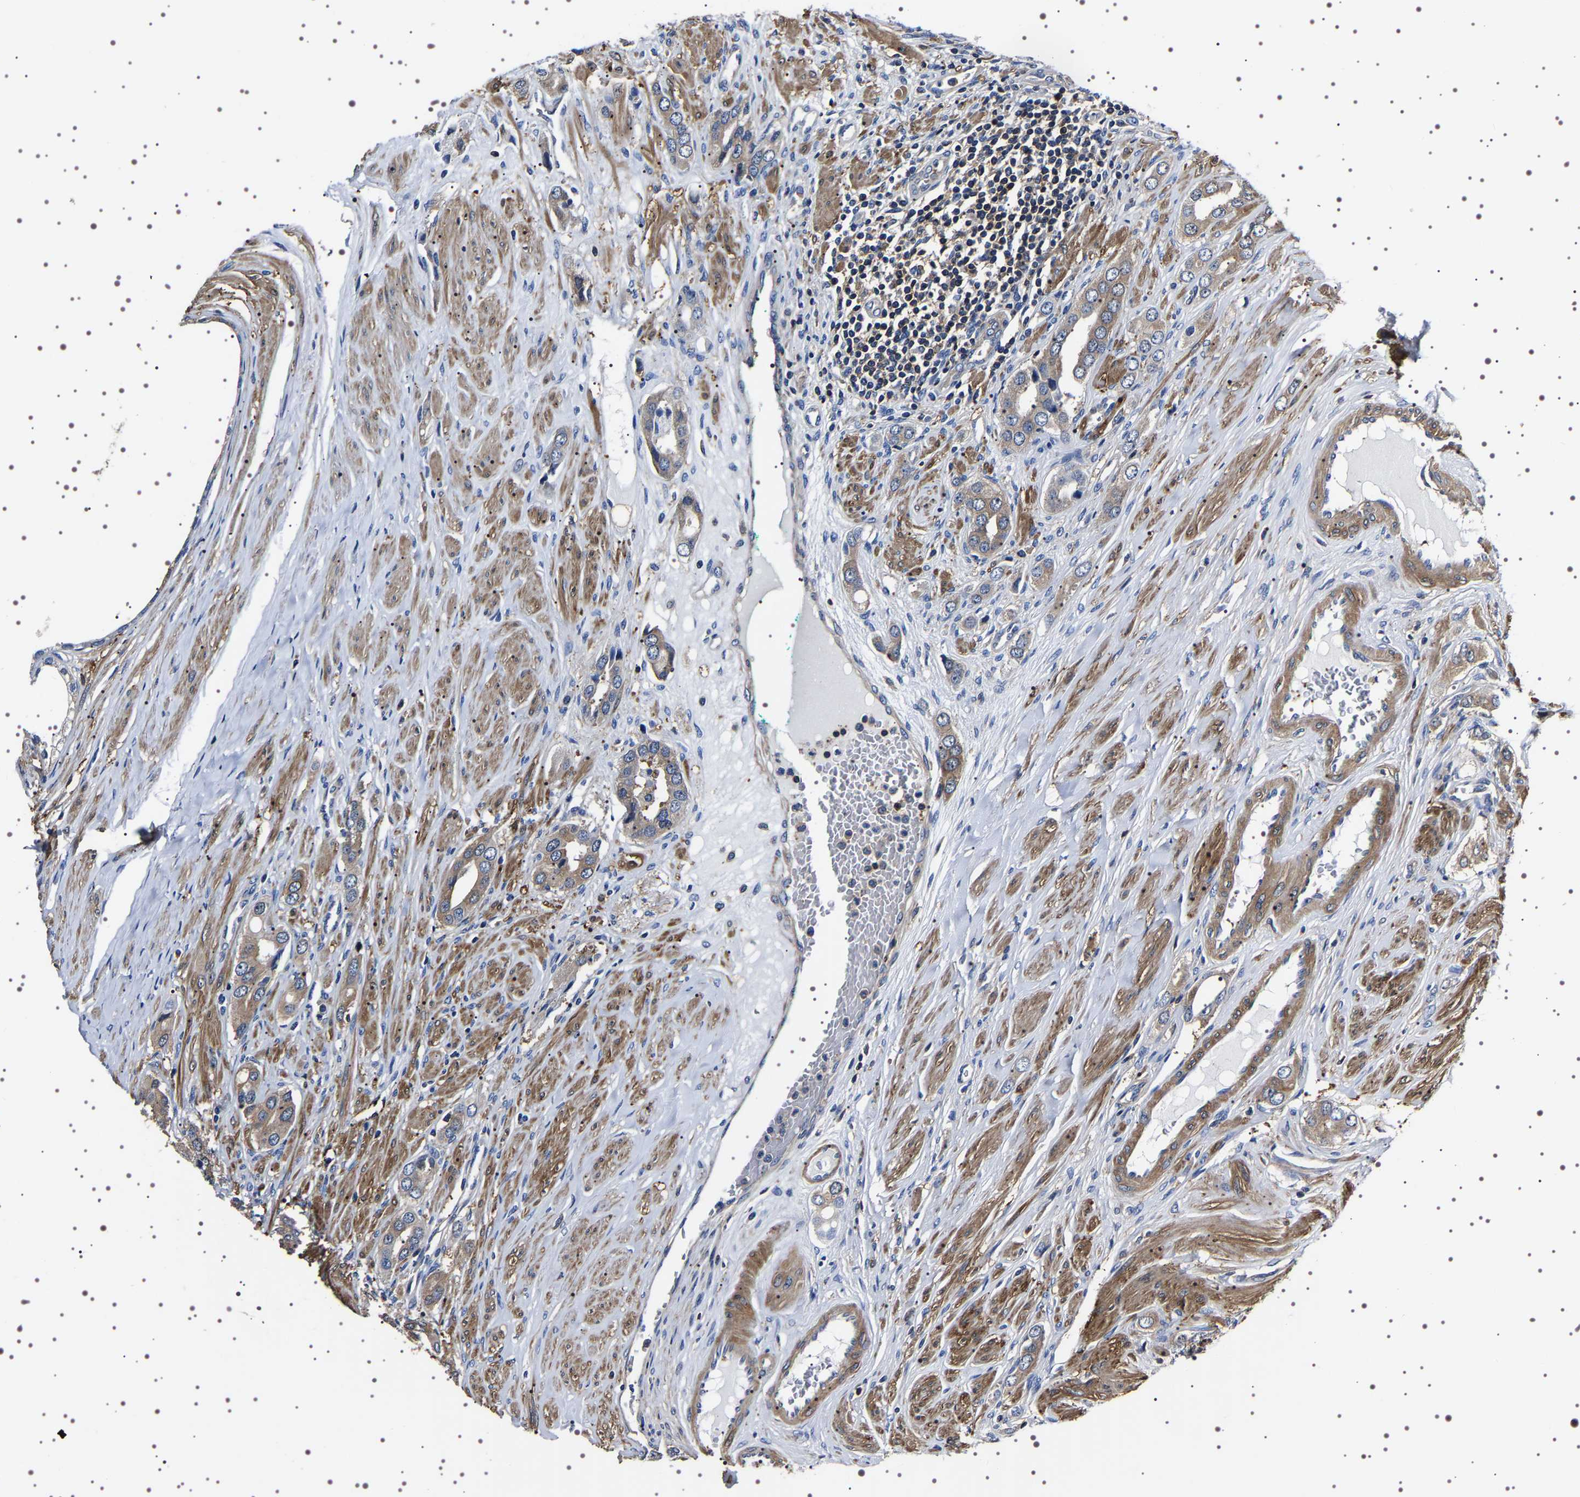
{"staining": {"intensity": "weak", "quantity": ">75%", "location": "cytoplasmic/membranous"}, "tissue": "prostate cancer", "cell_type": "Tumor cells", "image_type": "cancer", "snomed": [{"axis": "morphology", "description": "Adenocarcinoma, High grade"}, {"axis": "topography", "description": "Prostate"}], "caption": "The immunohistochemical stain shows weak cytoplasmic/membranous positivity in tumor cells of prostate high-grade adenocarcinoma tissue. The protein of interest is shown in brown color, while the nuclei are stained blue.", "gene": "WDR1", "patient": {"sex": "male", "age": 52}}